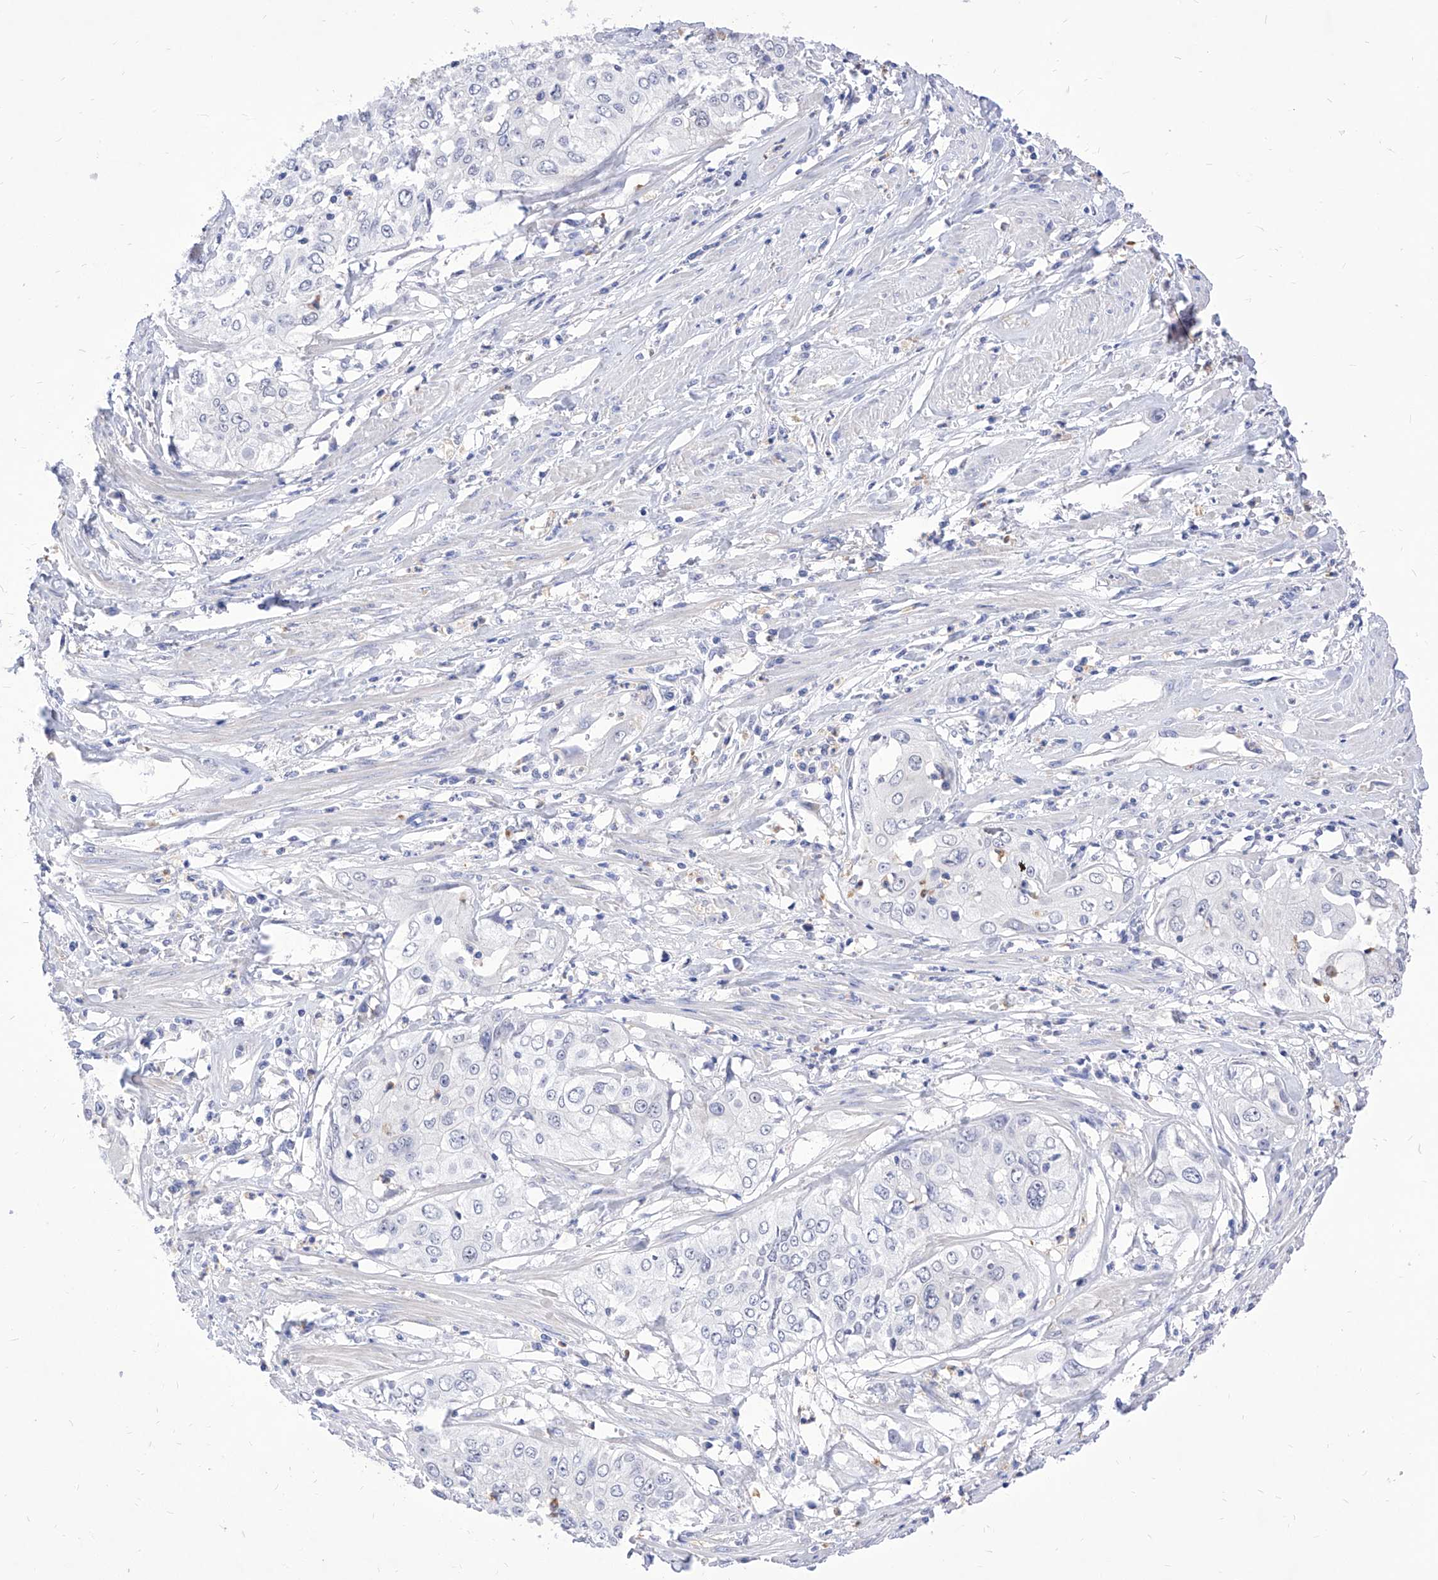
{"staining": {"intensity": "negative", "quantity": "none", "location": "none"}, "tissue": "cervical cancer", "cell_type": "Tumor cells", "image_type": "cancer", "snomed": [{"axis": "morphology", "description": "Squamous cell carcinoma, NOS"}, {"axis": "topography", "description": "Cervix"}], "caption": "Protein analysis of cervical cancer (squamous cell carcinoma) demonstrates no significant staining in tumor cells. (Immunohistochemistry (ihc), brightfield microscopy, high magnification).", "gene": "VAX1", "patient": {"sex": "female", "age": 31}}